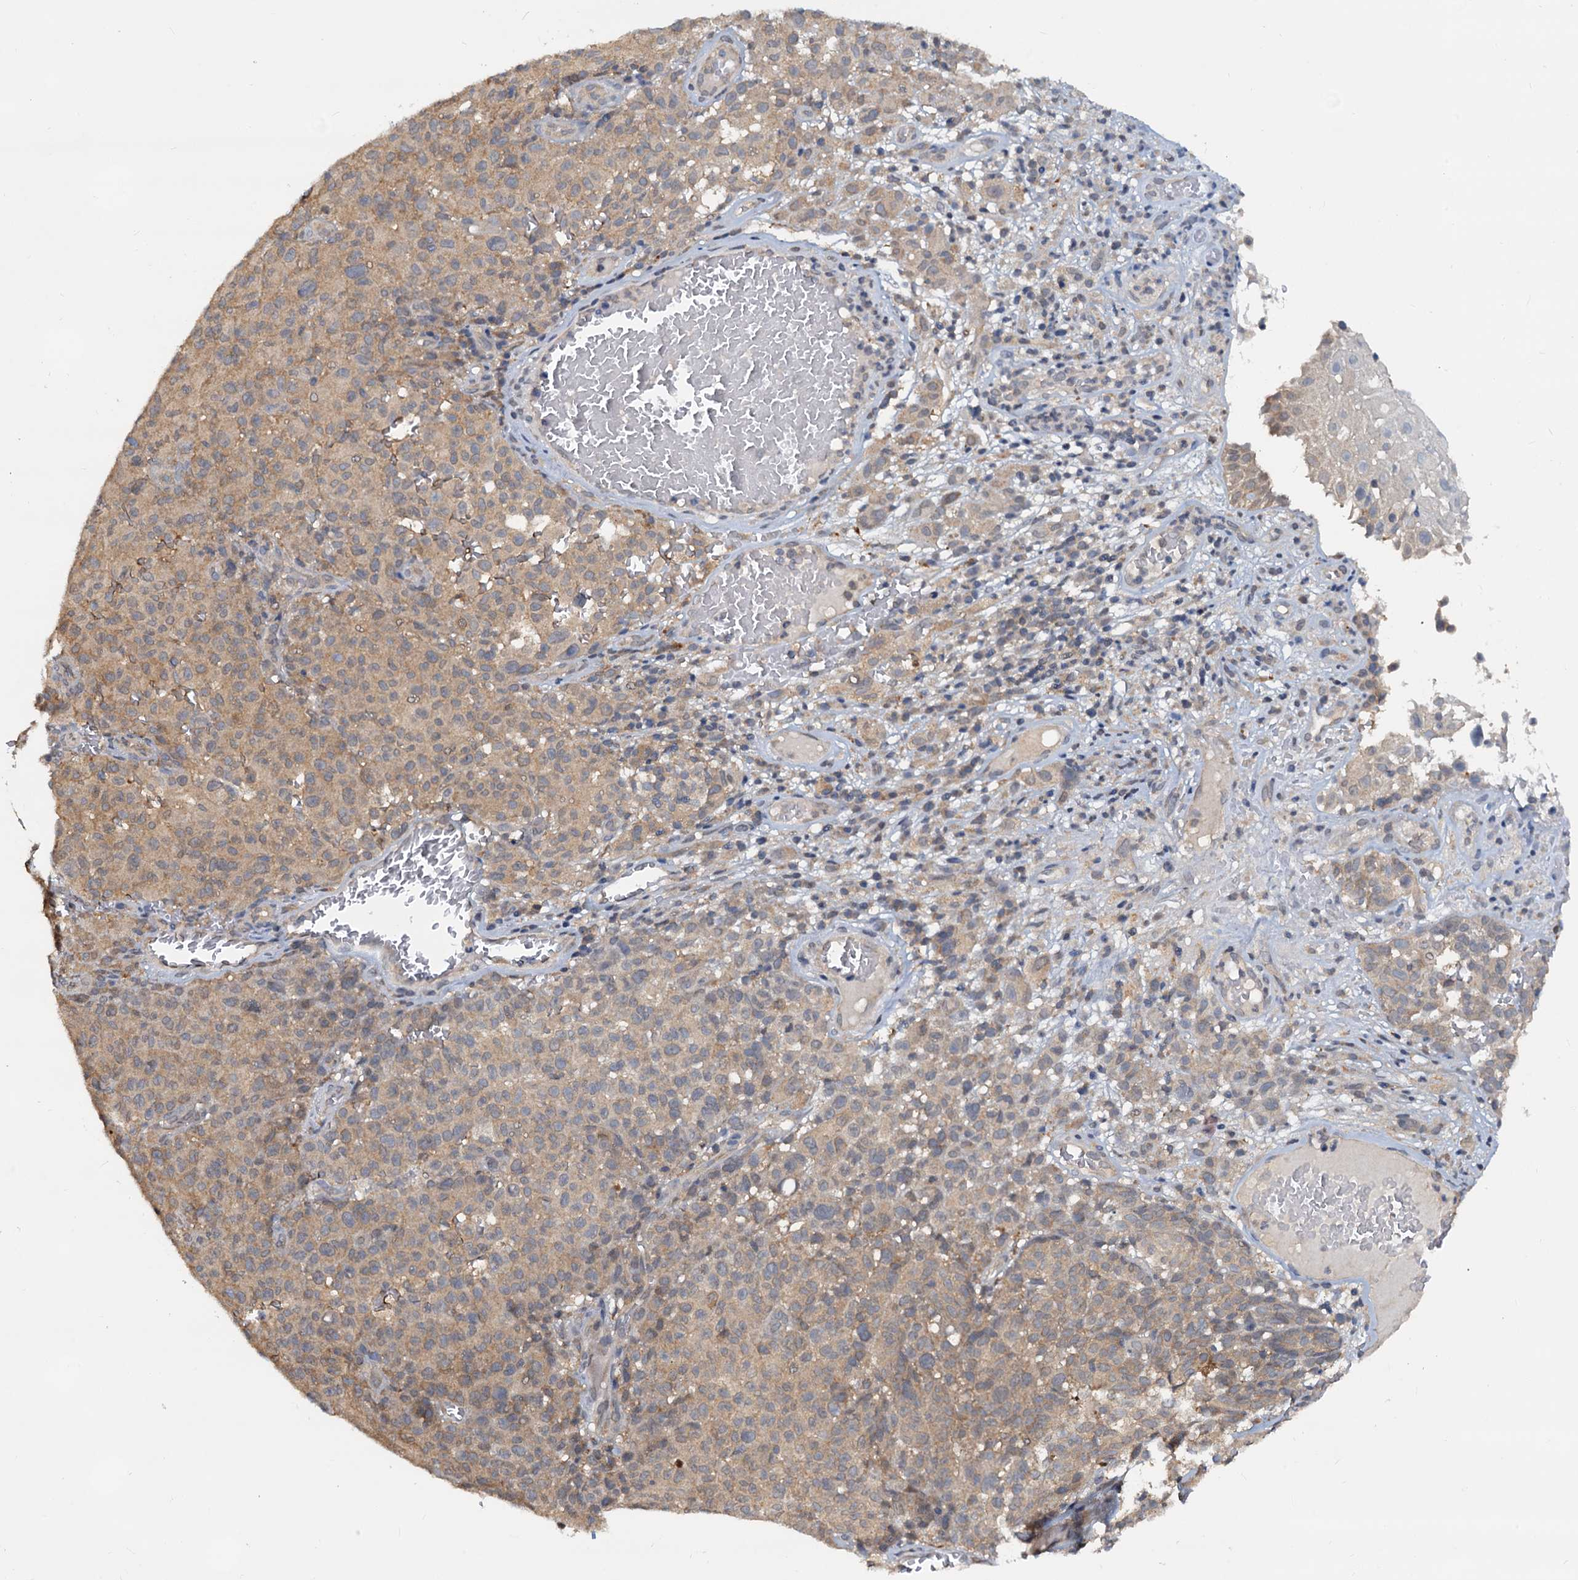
{"staining": {"intensity": "weak", "quantity": "25%-75%", "location": "cytoplasmic/membranous"}, "tissue": "melanoma", "cell_type": "Tumor cells", "image_type": "cancer", "snomed": [{"axis": "morphology", "description": "Malignant melanoma, NOS"}, {"axis": "topography", "description": "Skin"}], "caption": "This is an image of IHC staining of melanoma, which shows weak positivity in the cytoplasmic/membranous of tumor cells.", "gene": "PTGES3", "patient": {"sex": "female", "age": 82}}